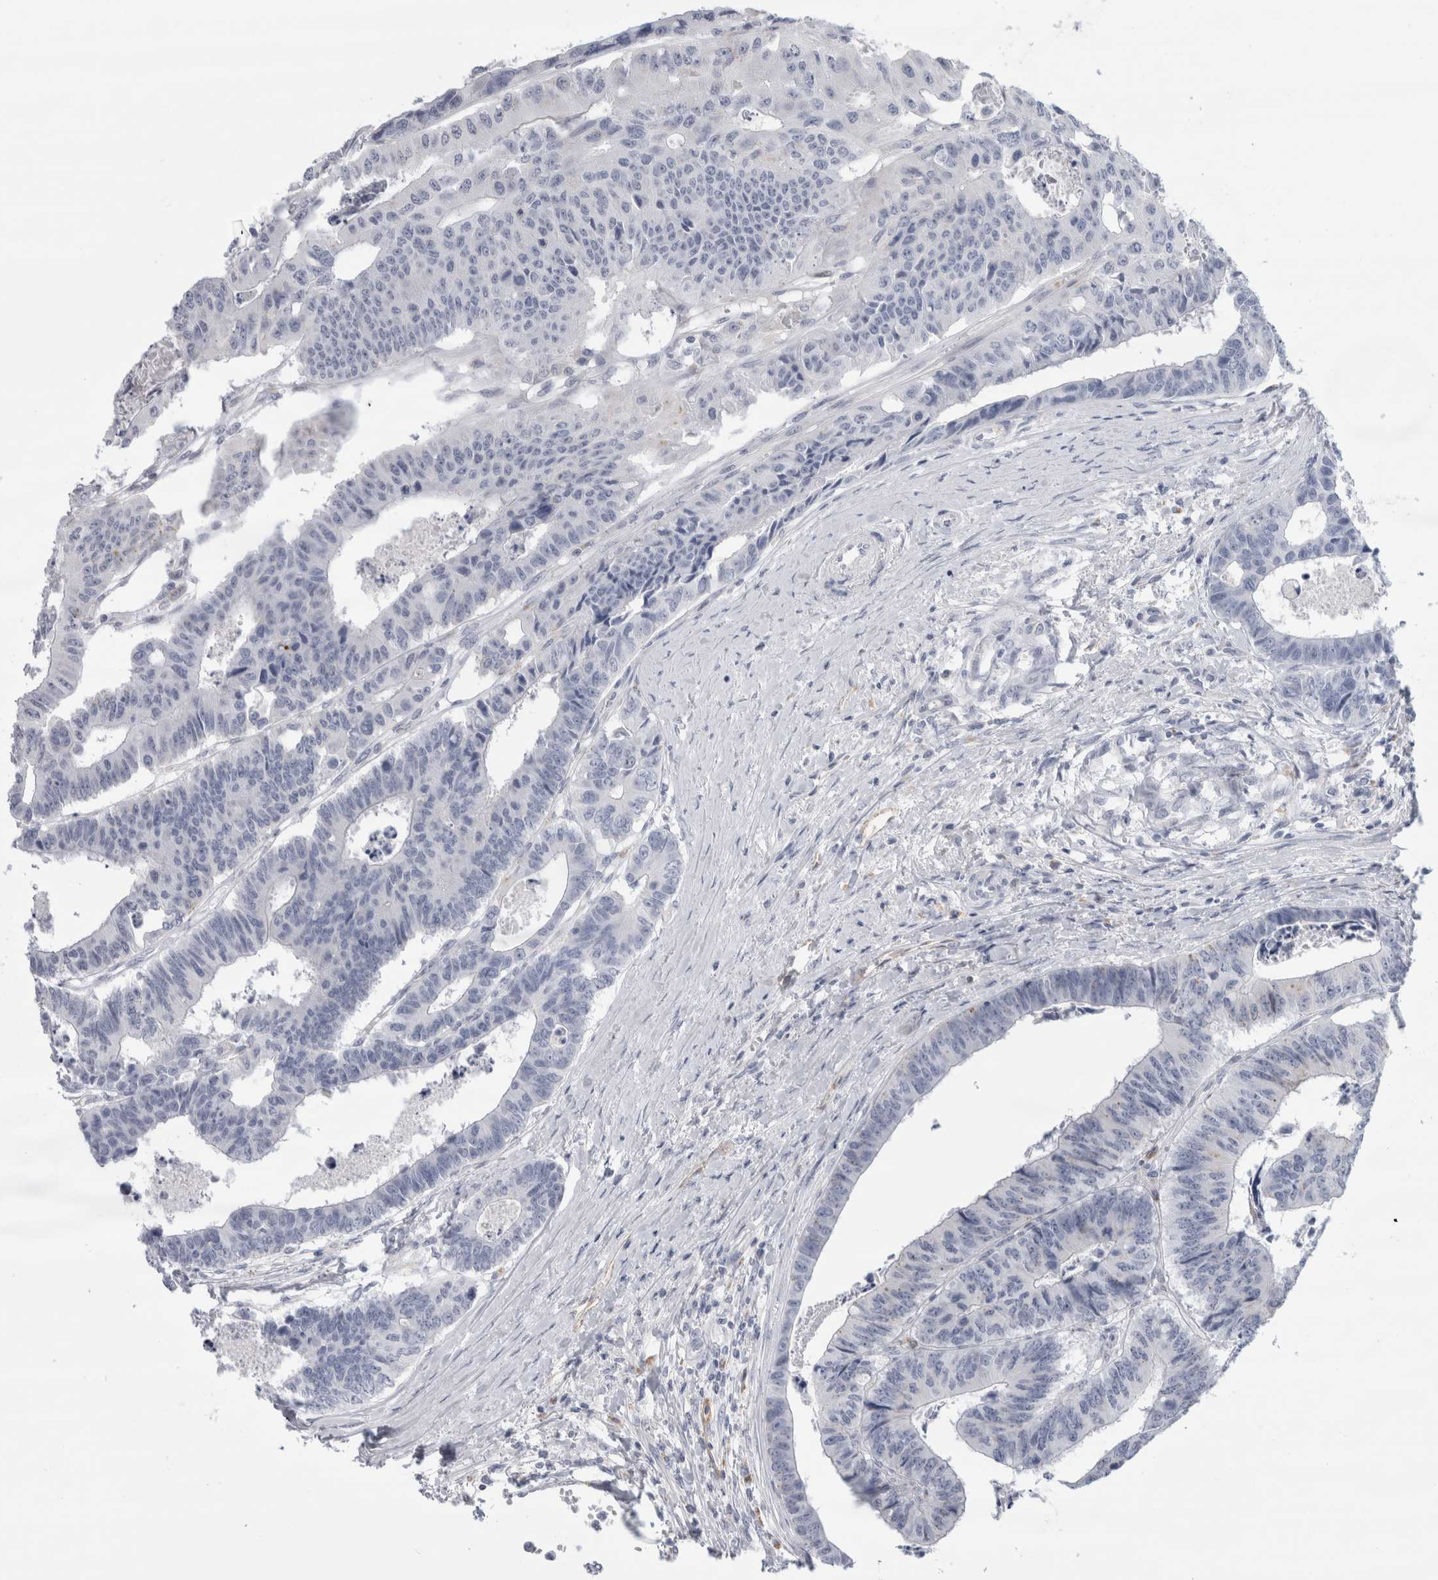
{"staining": {"intensity": "negative", "quantity": "none", "location": "none"}, "tissue": "colorectal cancer", "cell_type": "Tumor cells", "image_type": "cancer", "snomed": [{"axis": "morphology", "description": "Adenocarcinoma, NOS"}, {"axis": "topography", "description": "Rectum"}], "caption": "This is an IHC photomicrograph of colorectal adenocarcinoma. There is no expression in tumor cells.", "gene": "ANKMY1", "patient": {"sex": "male", "age": 84}}